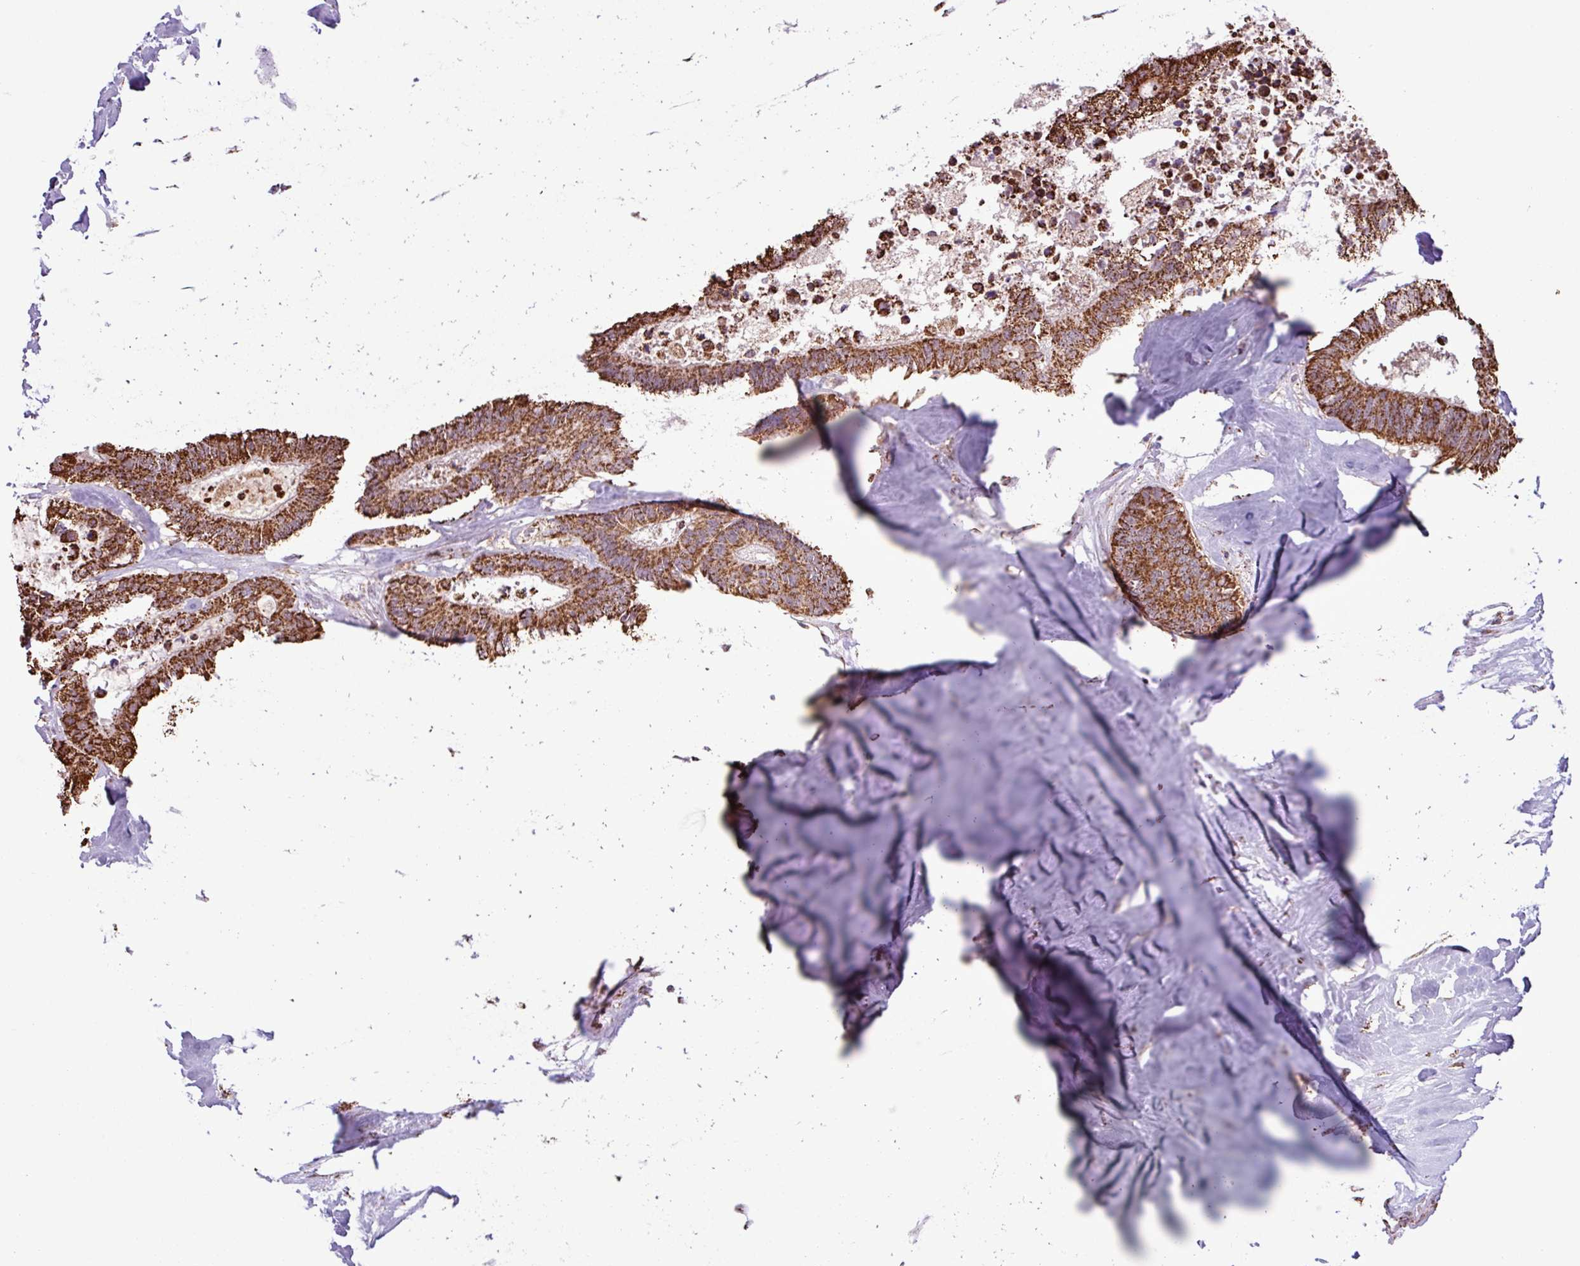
{"staining": {"intensity": "strong", "quantity": ">75%", "location": "cytoplasmic/membranous"}, "tissue": "colorectal cancer", "cell_type": "Tumor cells", "image_type": "cancer", "snomed": [{"axis": "morphology", "description": "Adenocarcinoma, NOS"}, {"axis": "topography", "description": "Colon"}, {"axis": "topography", "description": "Rectum"}], "caption": "DAB (3,3'-diaminobenzidine) immunohistochemical staining of human adenocarcinoma (colorectal) reveals strong cytoplasmic/membranous protein positivity in approximately >75% of tumor cells.", "gene": "ALG8", "patient": {"sex": "male", "age": 57}}